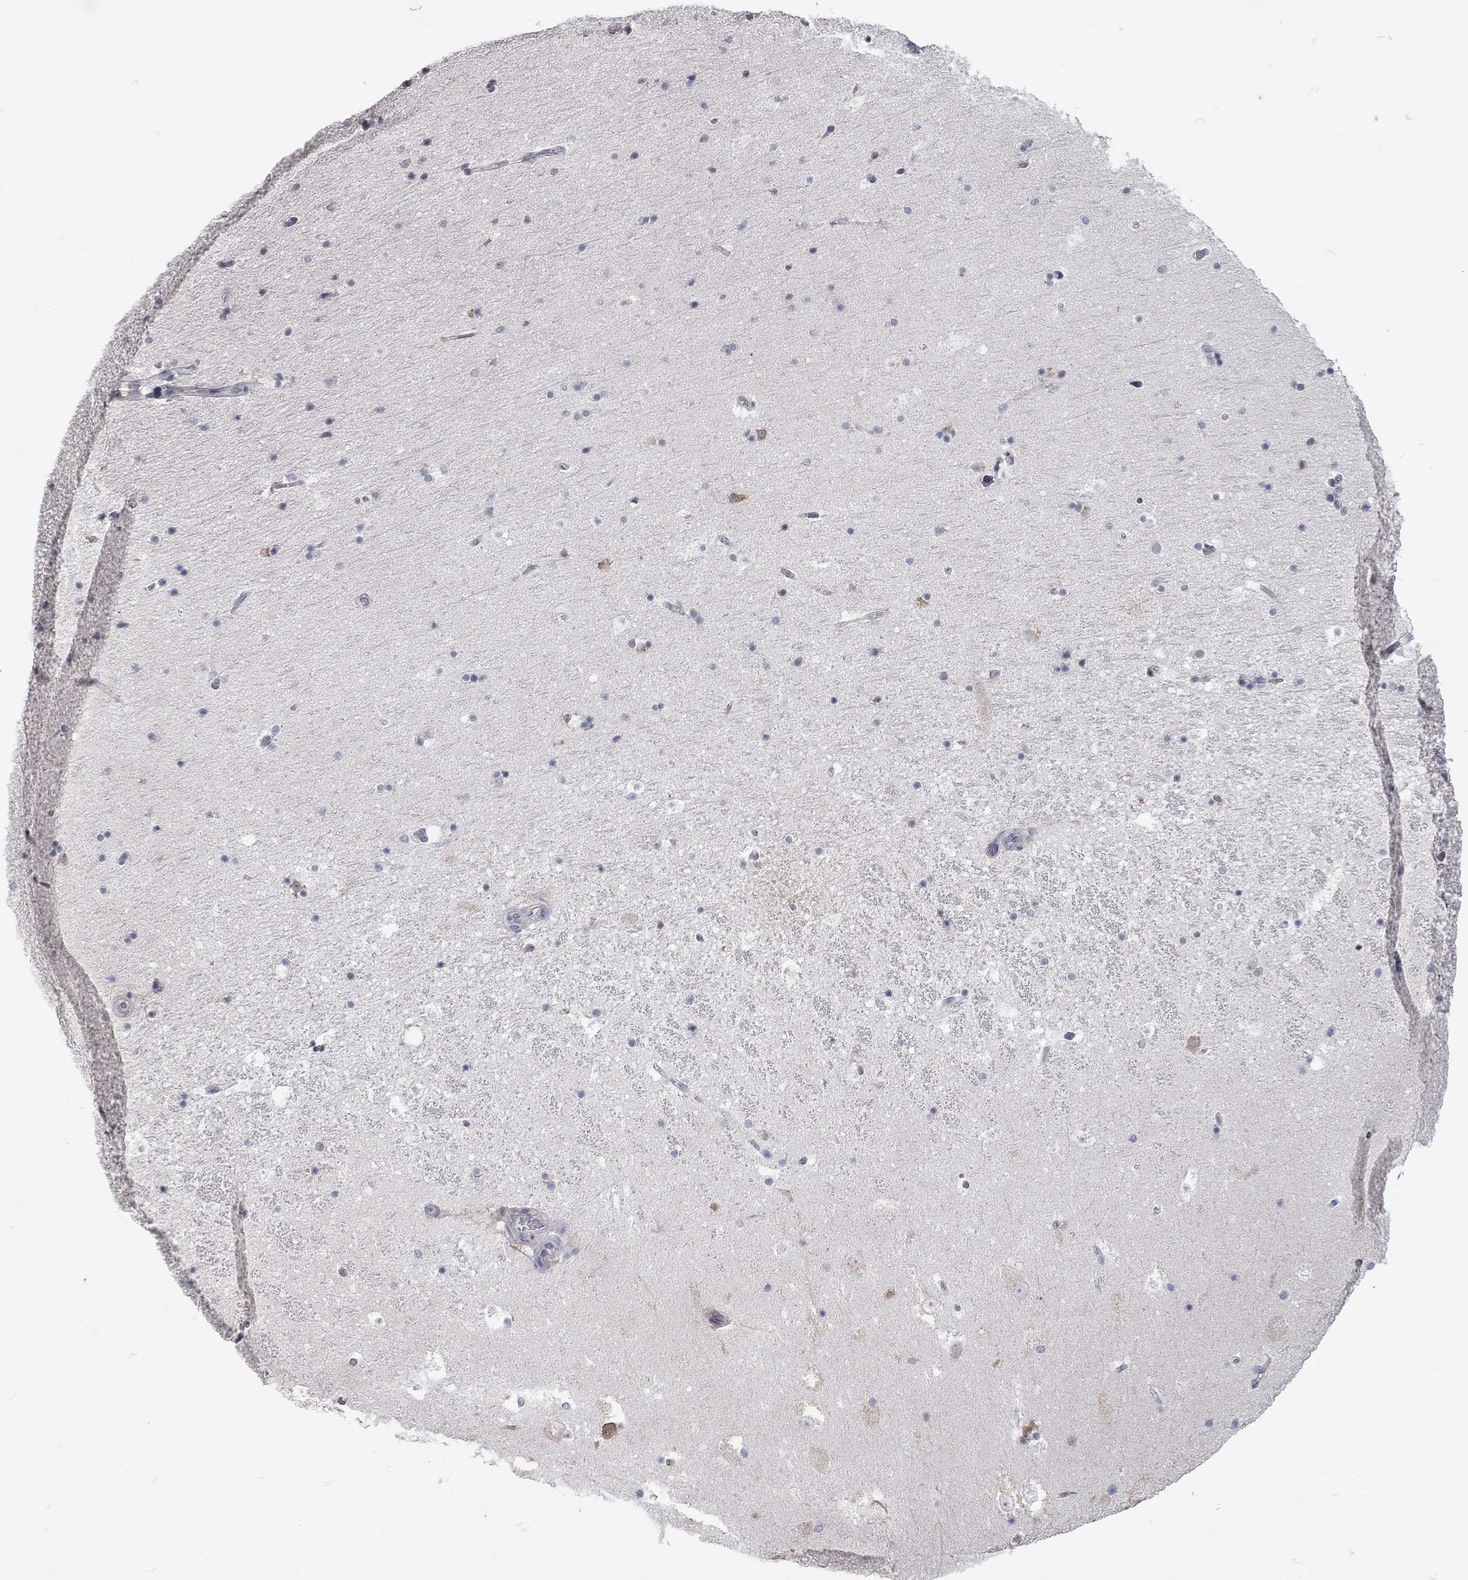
{"staining": {"intensity": "negative", "quantity": "none", "location": "none"}, "tissue": "hippocampus", "cell_type": "Glial cells", "image_type": "normal", "snomed": [{"axis": "morphology", "description": "Normal tissue, NOS"}, {"axis": "topography", "description": "Hippocampus"}], "caption": "Immunohistochemical staining of unremarkable human hippocampus shows no significant expression in glial cells. The staining was performed using DAB (3,3'-diaminobenzidine) to visualize the protein expression in brown, while the nuclei were stained in blue with hematoxylin (Magnification: 20x).", "gene": "XAGE2", "patient": {"sex": "male", "age": 51}}